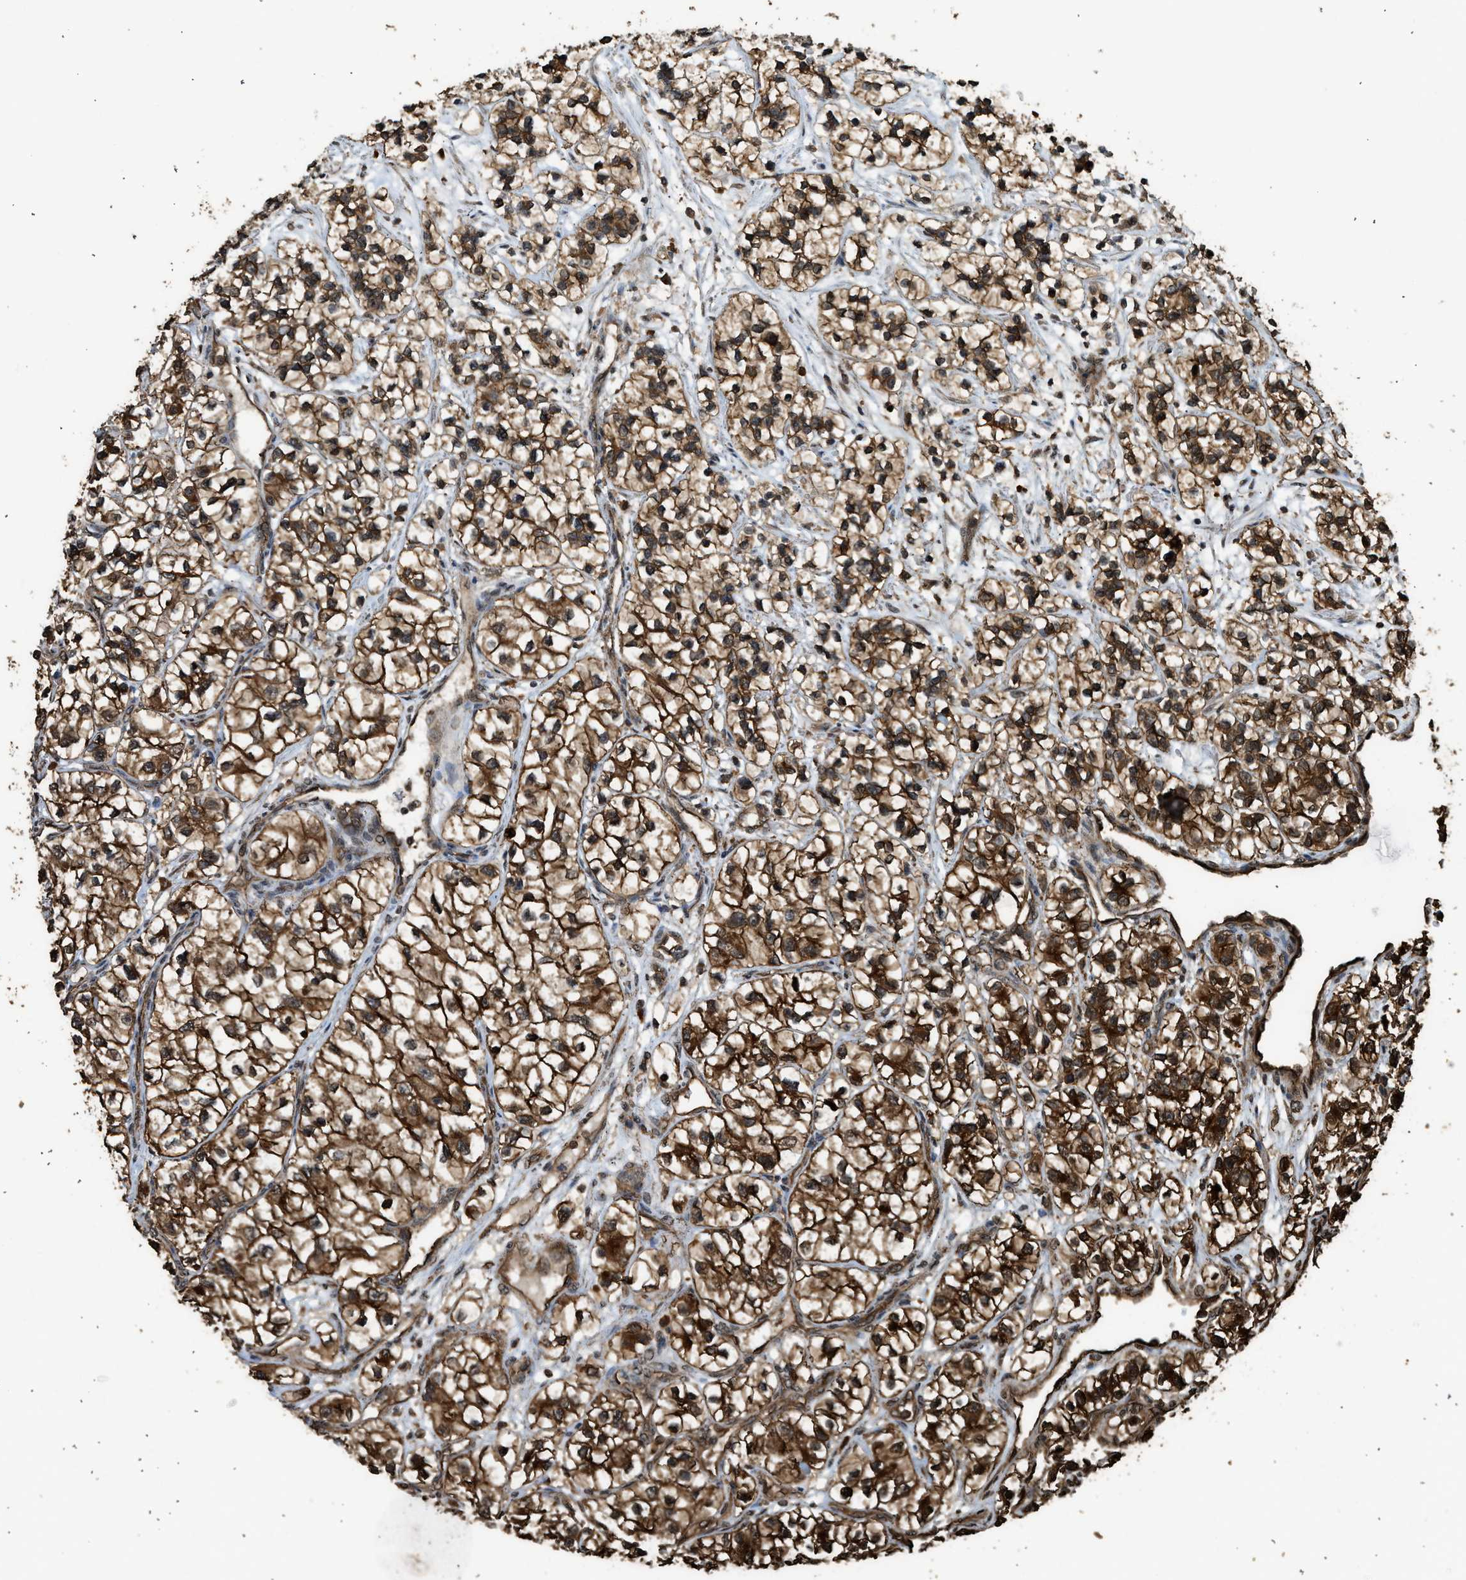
{"staining": {"intensity": "strong", "quantity": ">75%", "location": "cytoplasmic/membranous,nuclear"}, "tissue": "renal cancer", "cell_type": "Tumor cells", "image_type": "cancer", "snomed": [{"axis": "morphology", "description": "Adenocarcinoma, NOS"}, {"axis": "topography", "description": "Kidney"}], "caption": "This micrograph reveals immunohistochemistry (IHC) staining of human renal adenocarcinoma, with high strong cytoplasmic/membranous and nuclear staining in approximately >75% of tumor cells.", "gene": "MYBL2", "patient": {"sex": "female", "age": 57}}